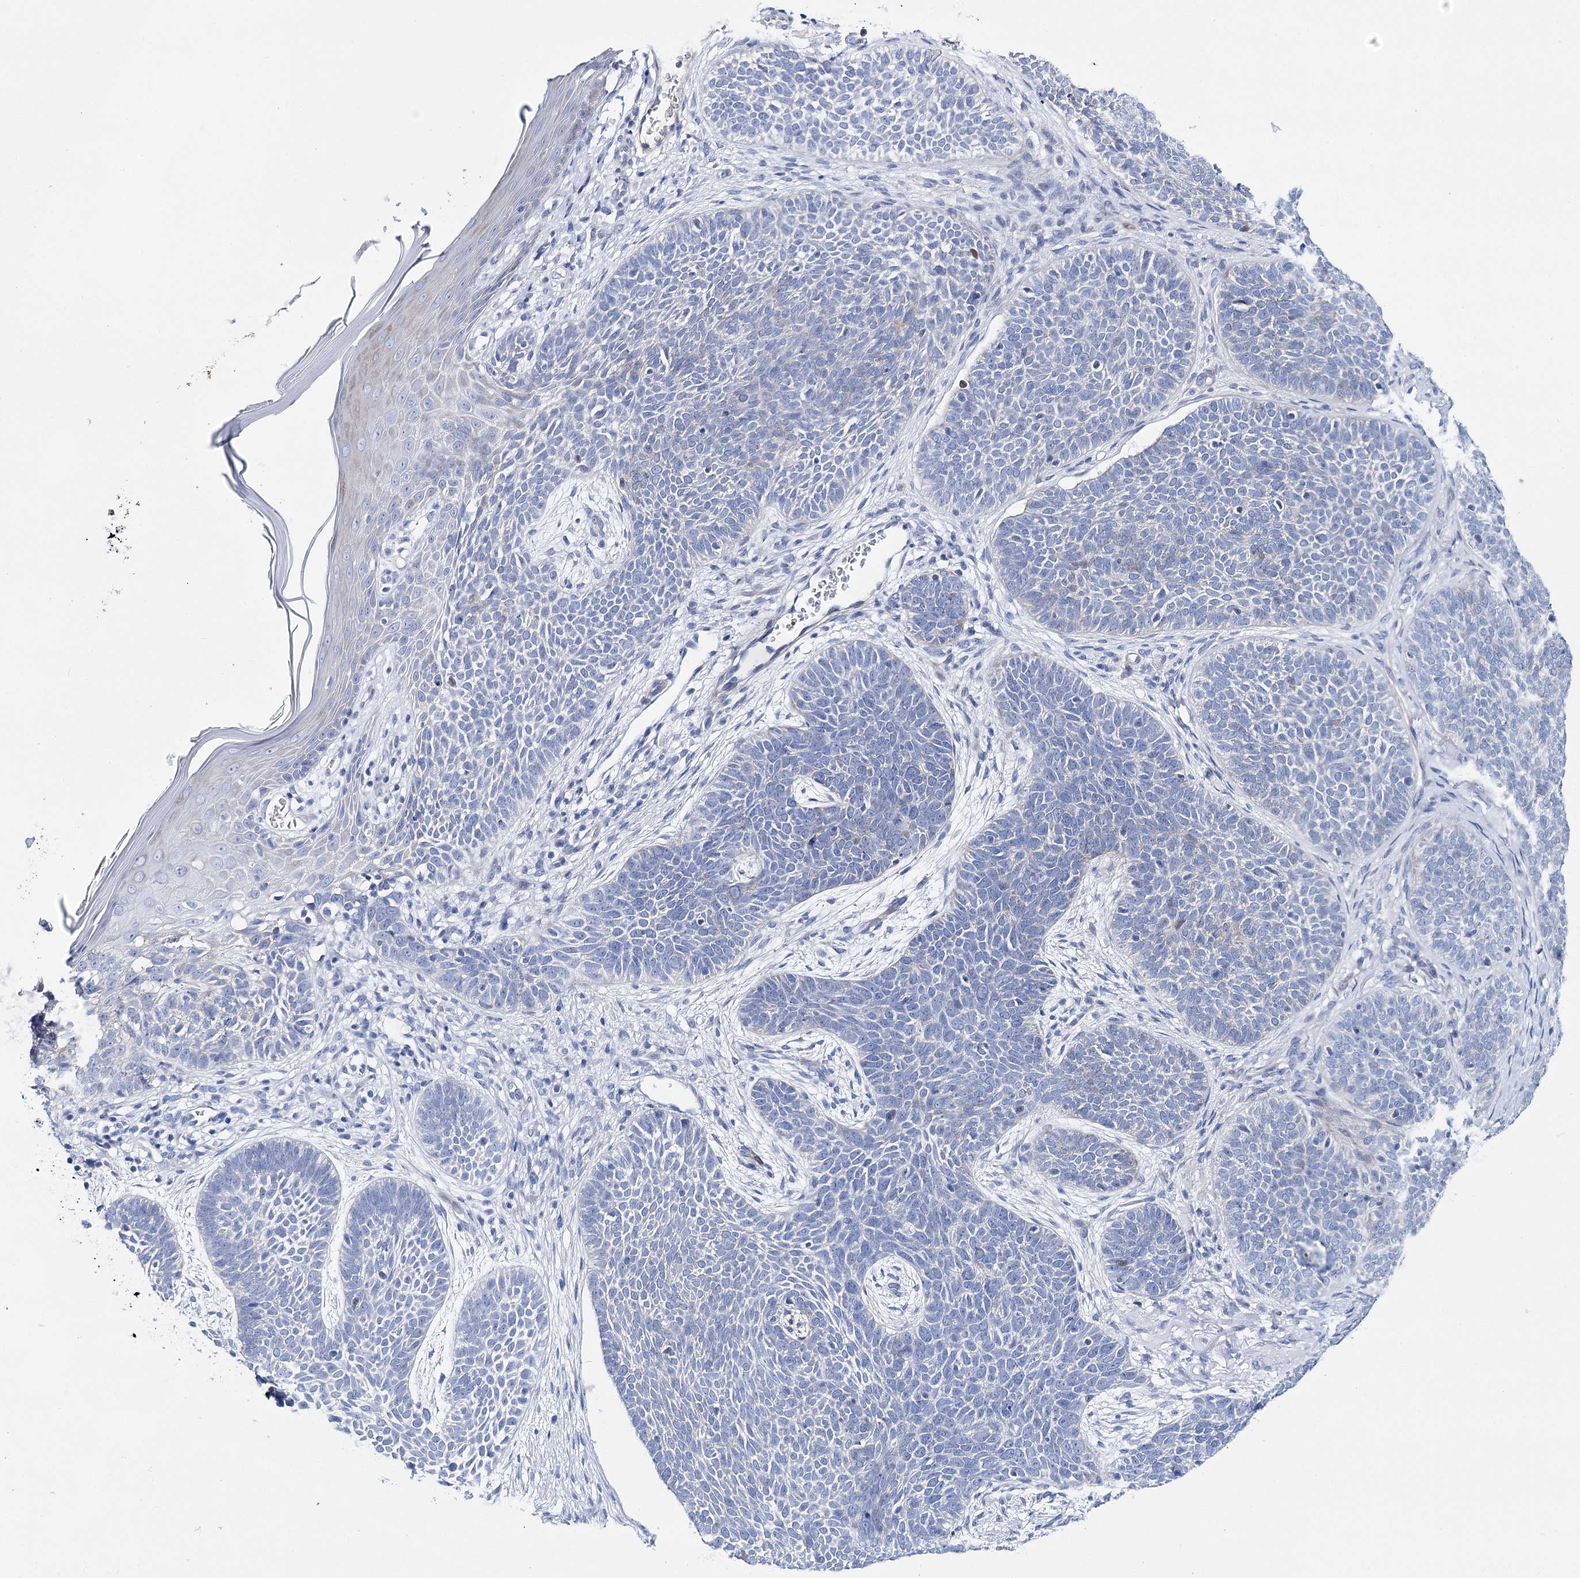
{"staining": {"intensity": "negative", "quantity": "none", "location": "none"}, "tissue": "skin cancer", "cell_type": "Tumor cells", "image_type": "cancer", "snomed": [{"axis": "morphology", "description": "Basal cell carcinoma"}, {"axis": "topography", "description": "Skin"}], "caption": "Immunohistochemical staining of skin cancer displays no significant staining in tumor cells.", "gene": "ANKRD23", "patient": {"sex": "male", "age": 85}}